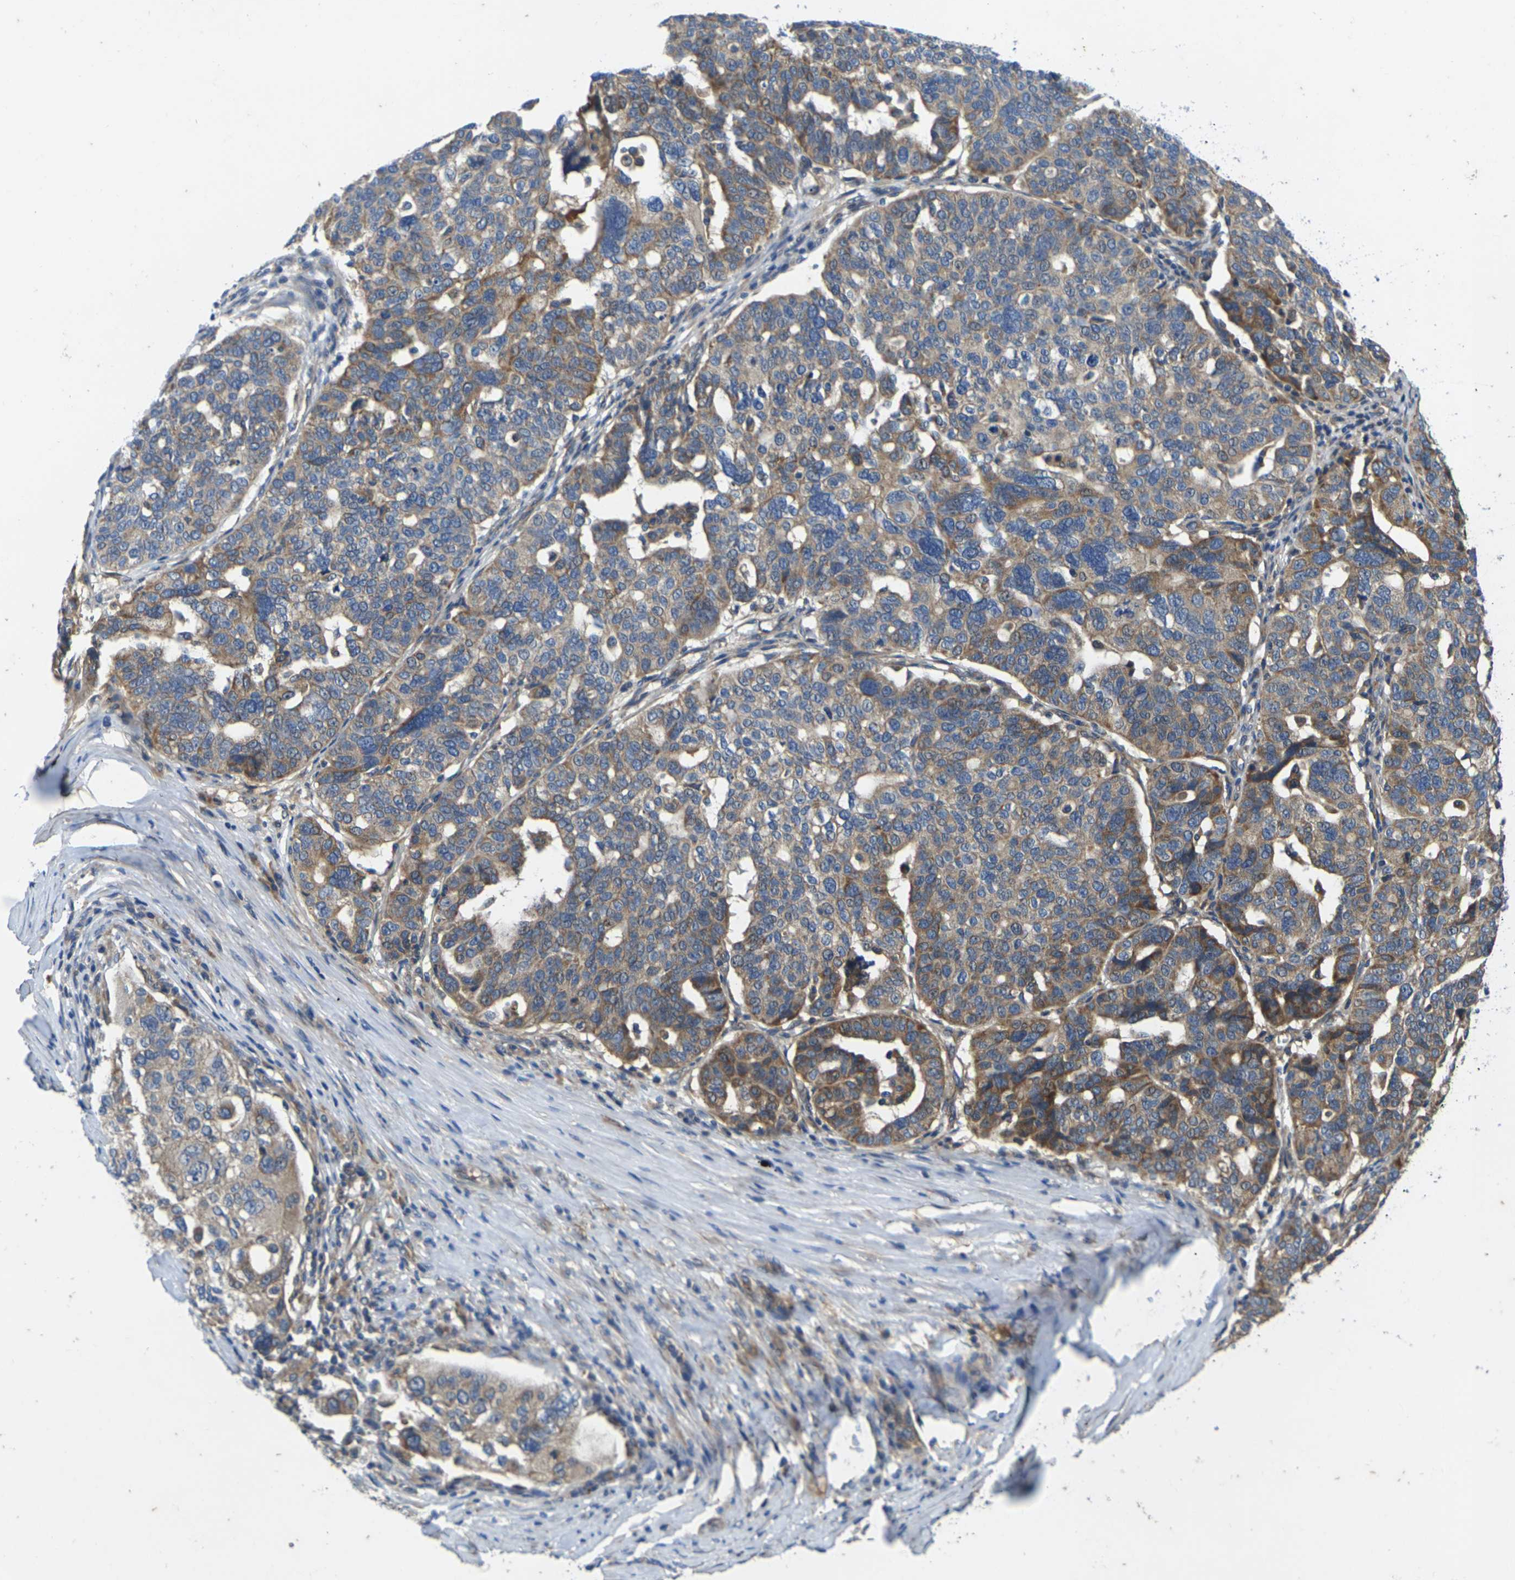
{"staining": {"intensity": "moderate", "quantity": ">75%", "location": "cytoplasmic/membranous"}, "tissue": "ovarian cancer", "cell_type": "Tumor cells", "image_type": "cancer", "snomed": [{"axis": "morphology", "description": "Cystadenocarcinoma, serous, NOS"}, {"axis": "topography", "description": "Ovary"}], "caption": "This photomicrograph reveals IHC staining of human ovarian cancer, with medium moderate cytoplasmic/membranous positivity in approximately >75% of tumor cells.", "gene": "KIF1B", "patient": {"sex": "female", "age": 59}}